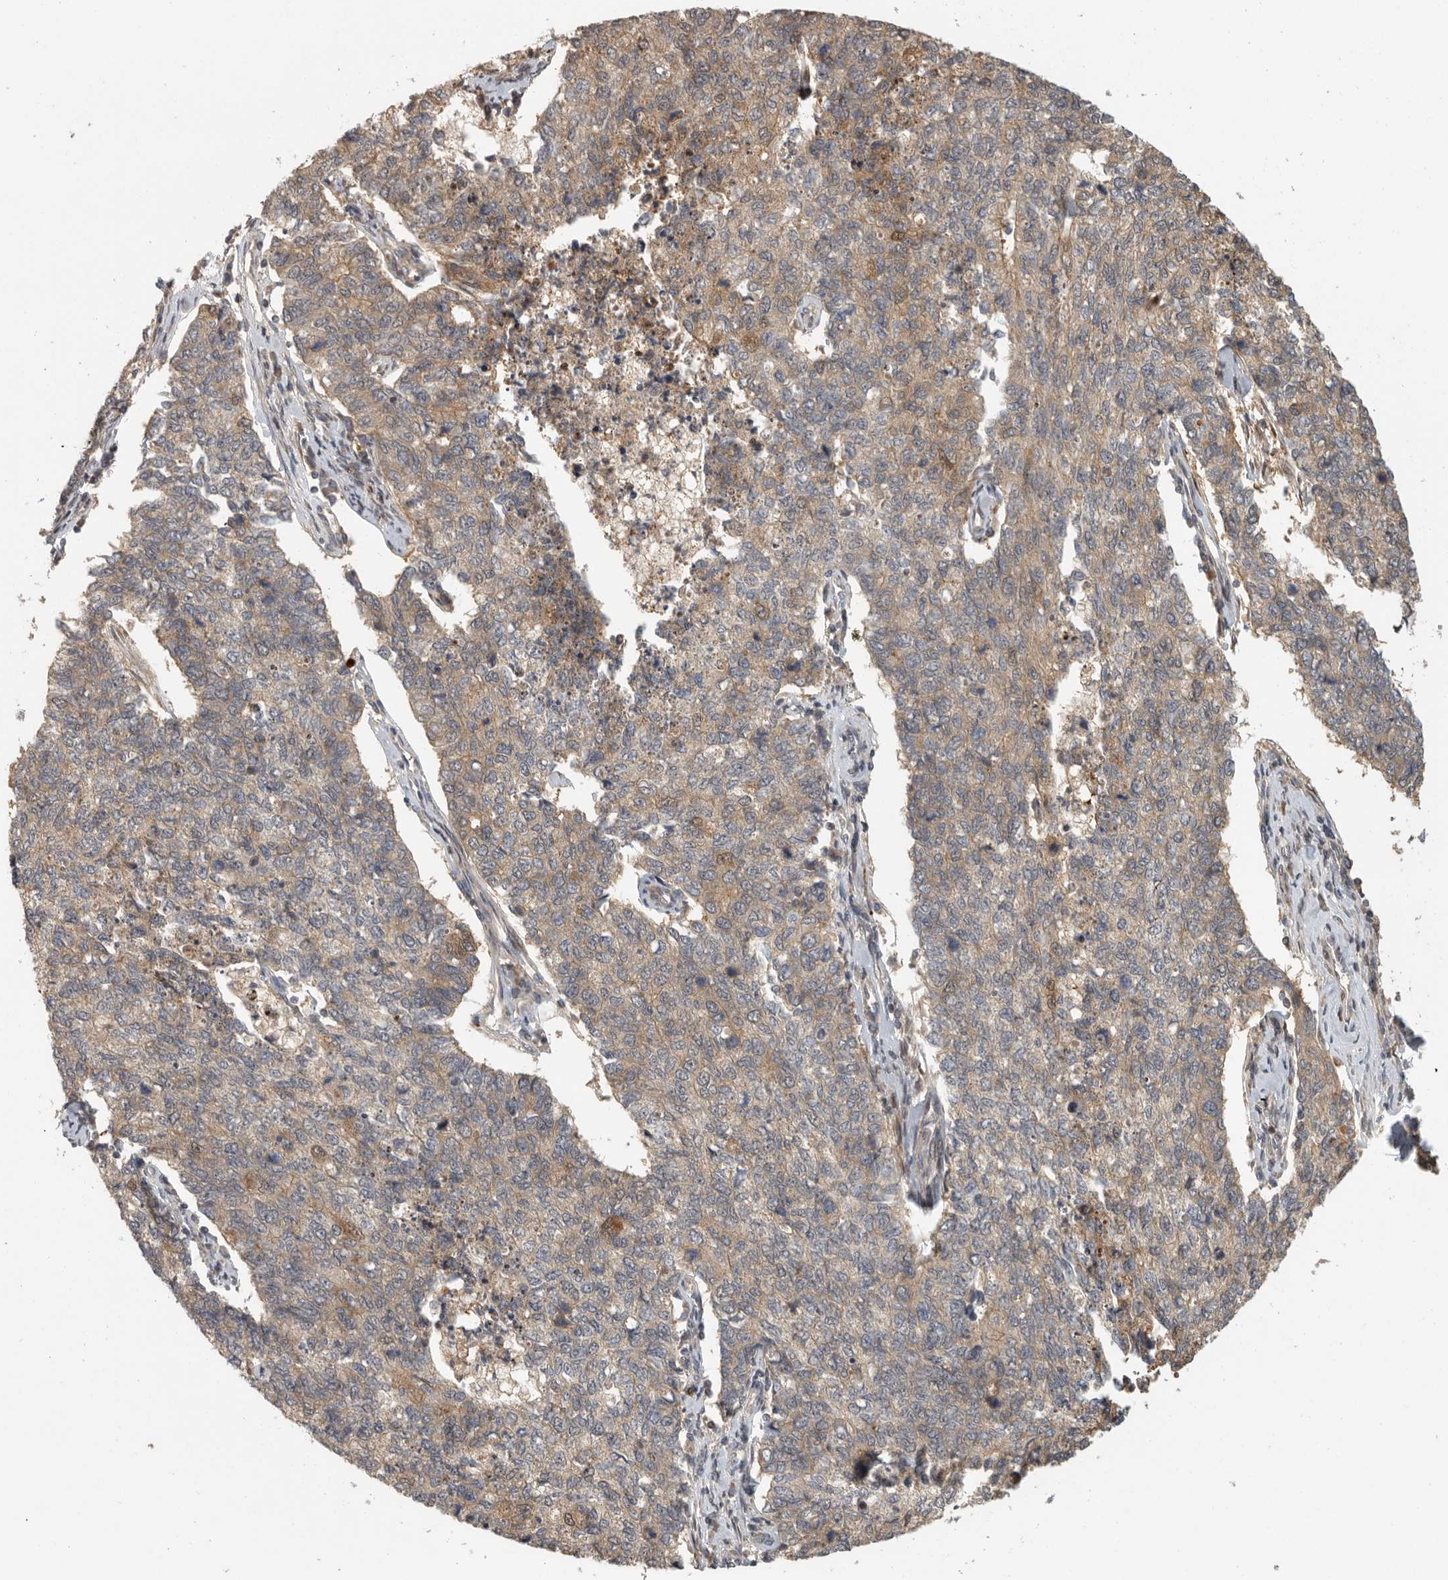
{"staining": {"intensity": "moderate", "quantity": ">75%", "location": "cytoplasmic/membranous"}, "tissue": "cervical cancer", "cell_type": "Tumor cells", "image_type": "cancer", "snomed": [{"axis": "morphology", "description": "Squamous cell carcinoma, NOS"}, {"axis": "topography", "description": "Cervix"}], "caption": "Immunohistochemistry of cervical cancer shows medium levels of moderate cytoplasmic/membranous expression in about >75% of tumor cells.", "gene": "SWT1", "patient": {"sex": "female", "age": 63}}